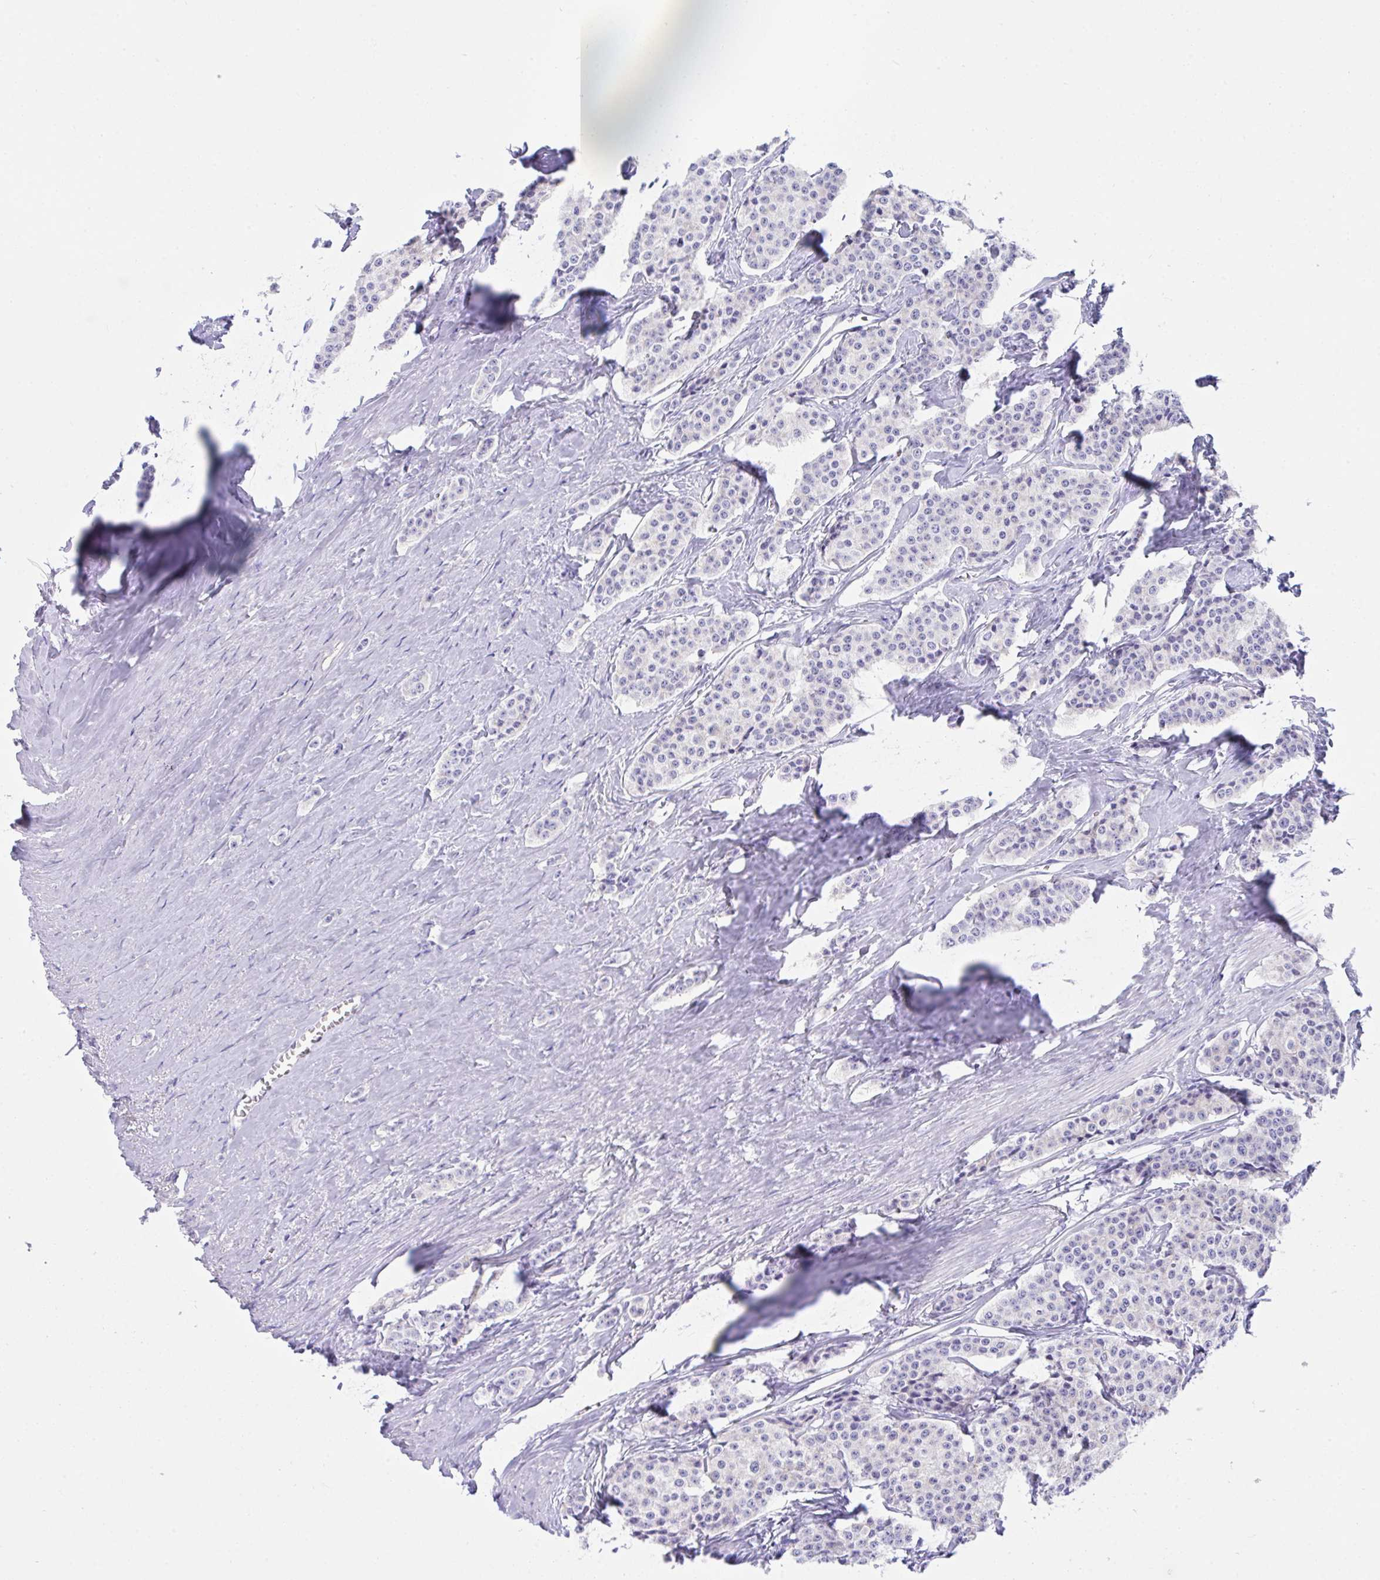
{"staining": {"intensity": "negative", "quantity": "none", "location": "none"}, "tissue": "carcinoid", "cell_type": "Tumor cells", "image_type": "cancer", "snomed": [{"axis": "morphology", "description": "Carcinoid, malignant, NOS"}, {"axis": "topography", "description": "Small intestine"}], "caption": "Tumor cells are negative for brown protein staining in carcinoid (malignant).", "gene": "TMEM106B", "patient": {"sex": "female", "age": 64}}